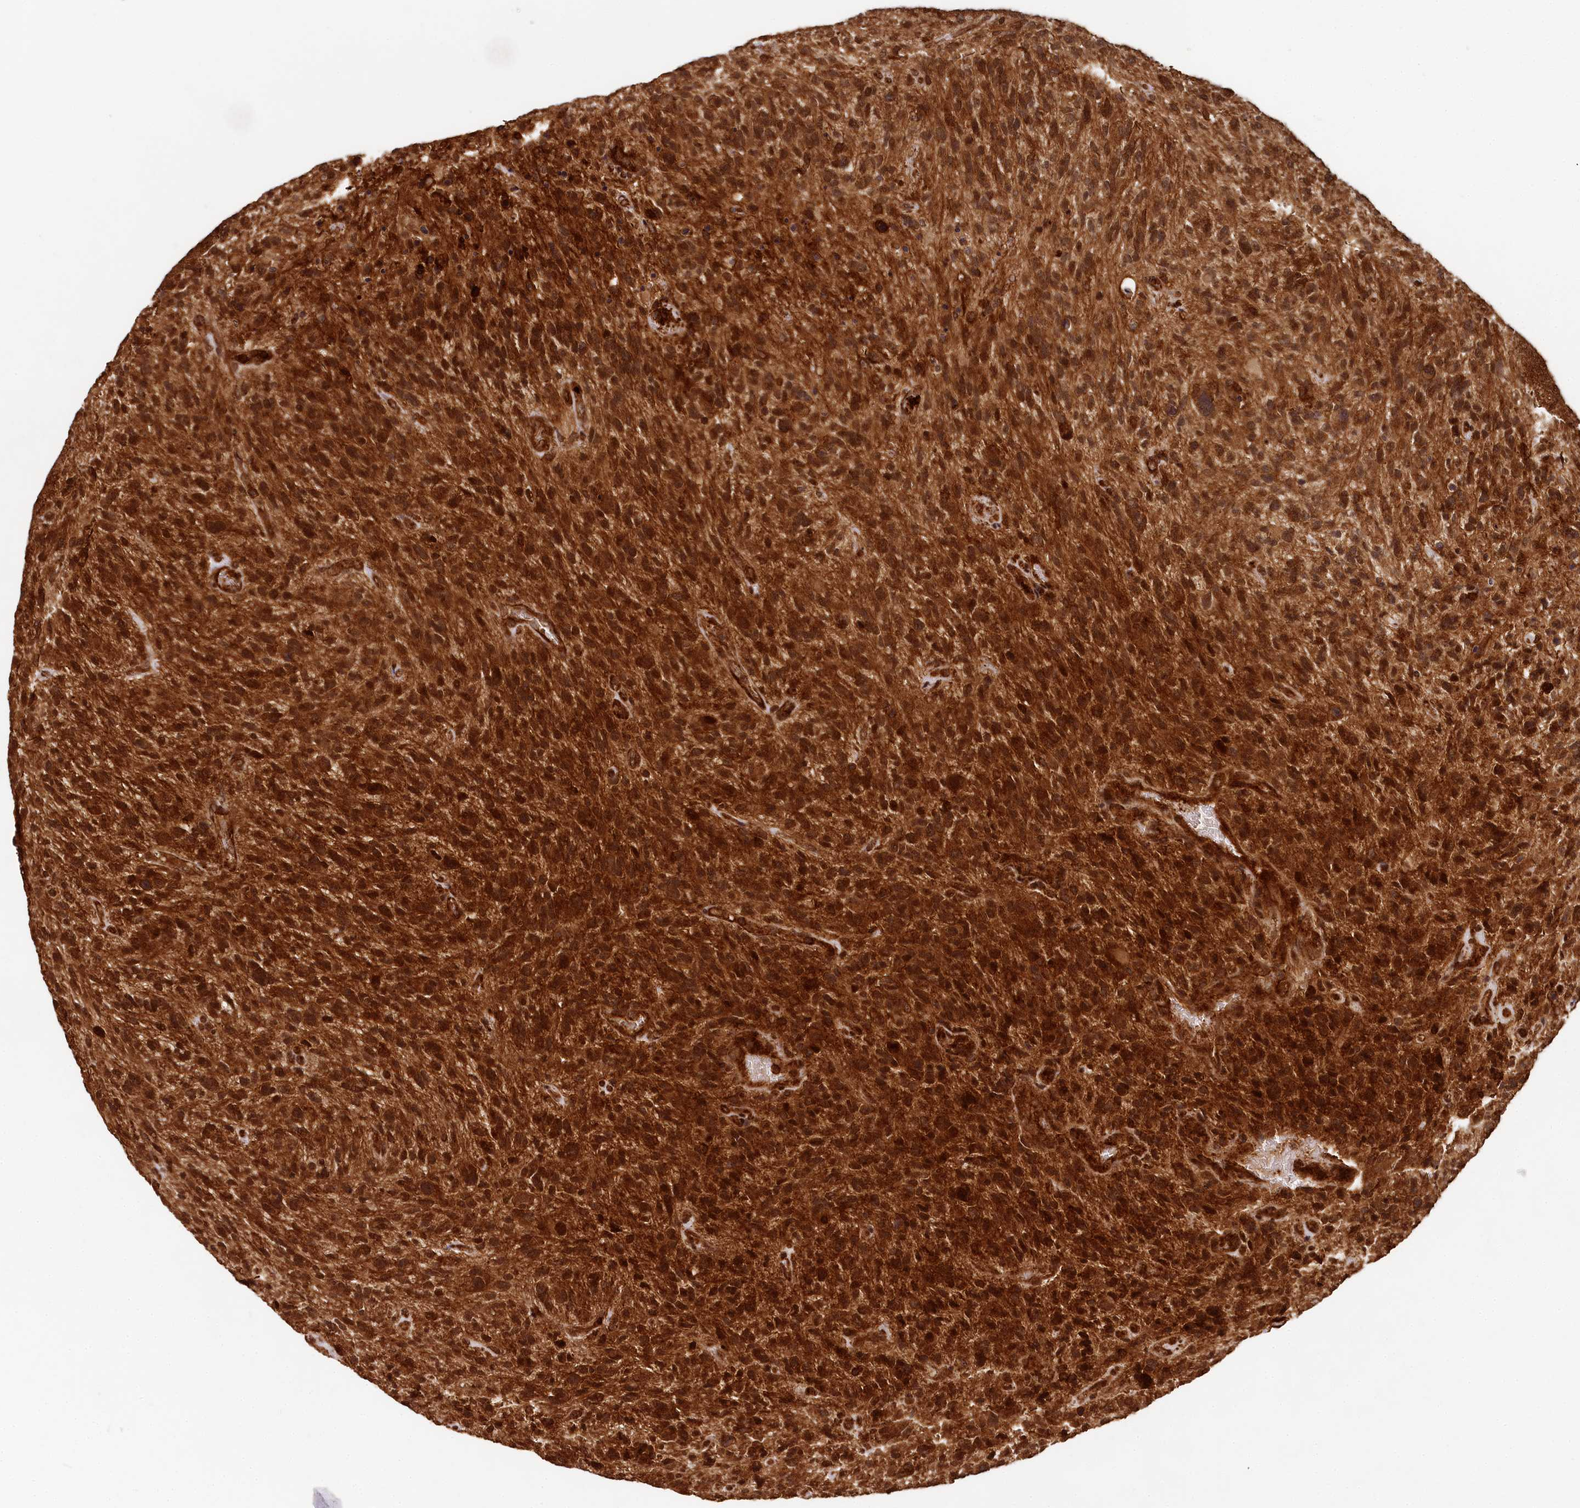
{"staining": {"intensity": "strong", "quantity": ">75%", "location": "cytoplasmic/membranous"}, "tissue": "glioma", "cell_type": "Tumor cells", "image_type": "cancer", "snomed": [{"axis": "morphology", "description": "Glioma, malignant, High grade"}, {"axis": "topography", "description": "Brain"}], "caption": "About >75% of tumor cells in malignant glioma (high-grade) exhibit strong cytoplasmic/membranous protein expression as visualized by brown immunohistochemical staining.", "gene": "STUB1", "patient": {"sex": "male", "age": 47}}